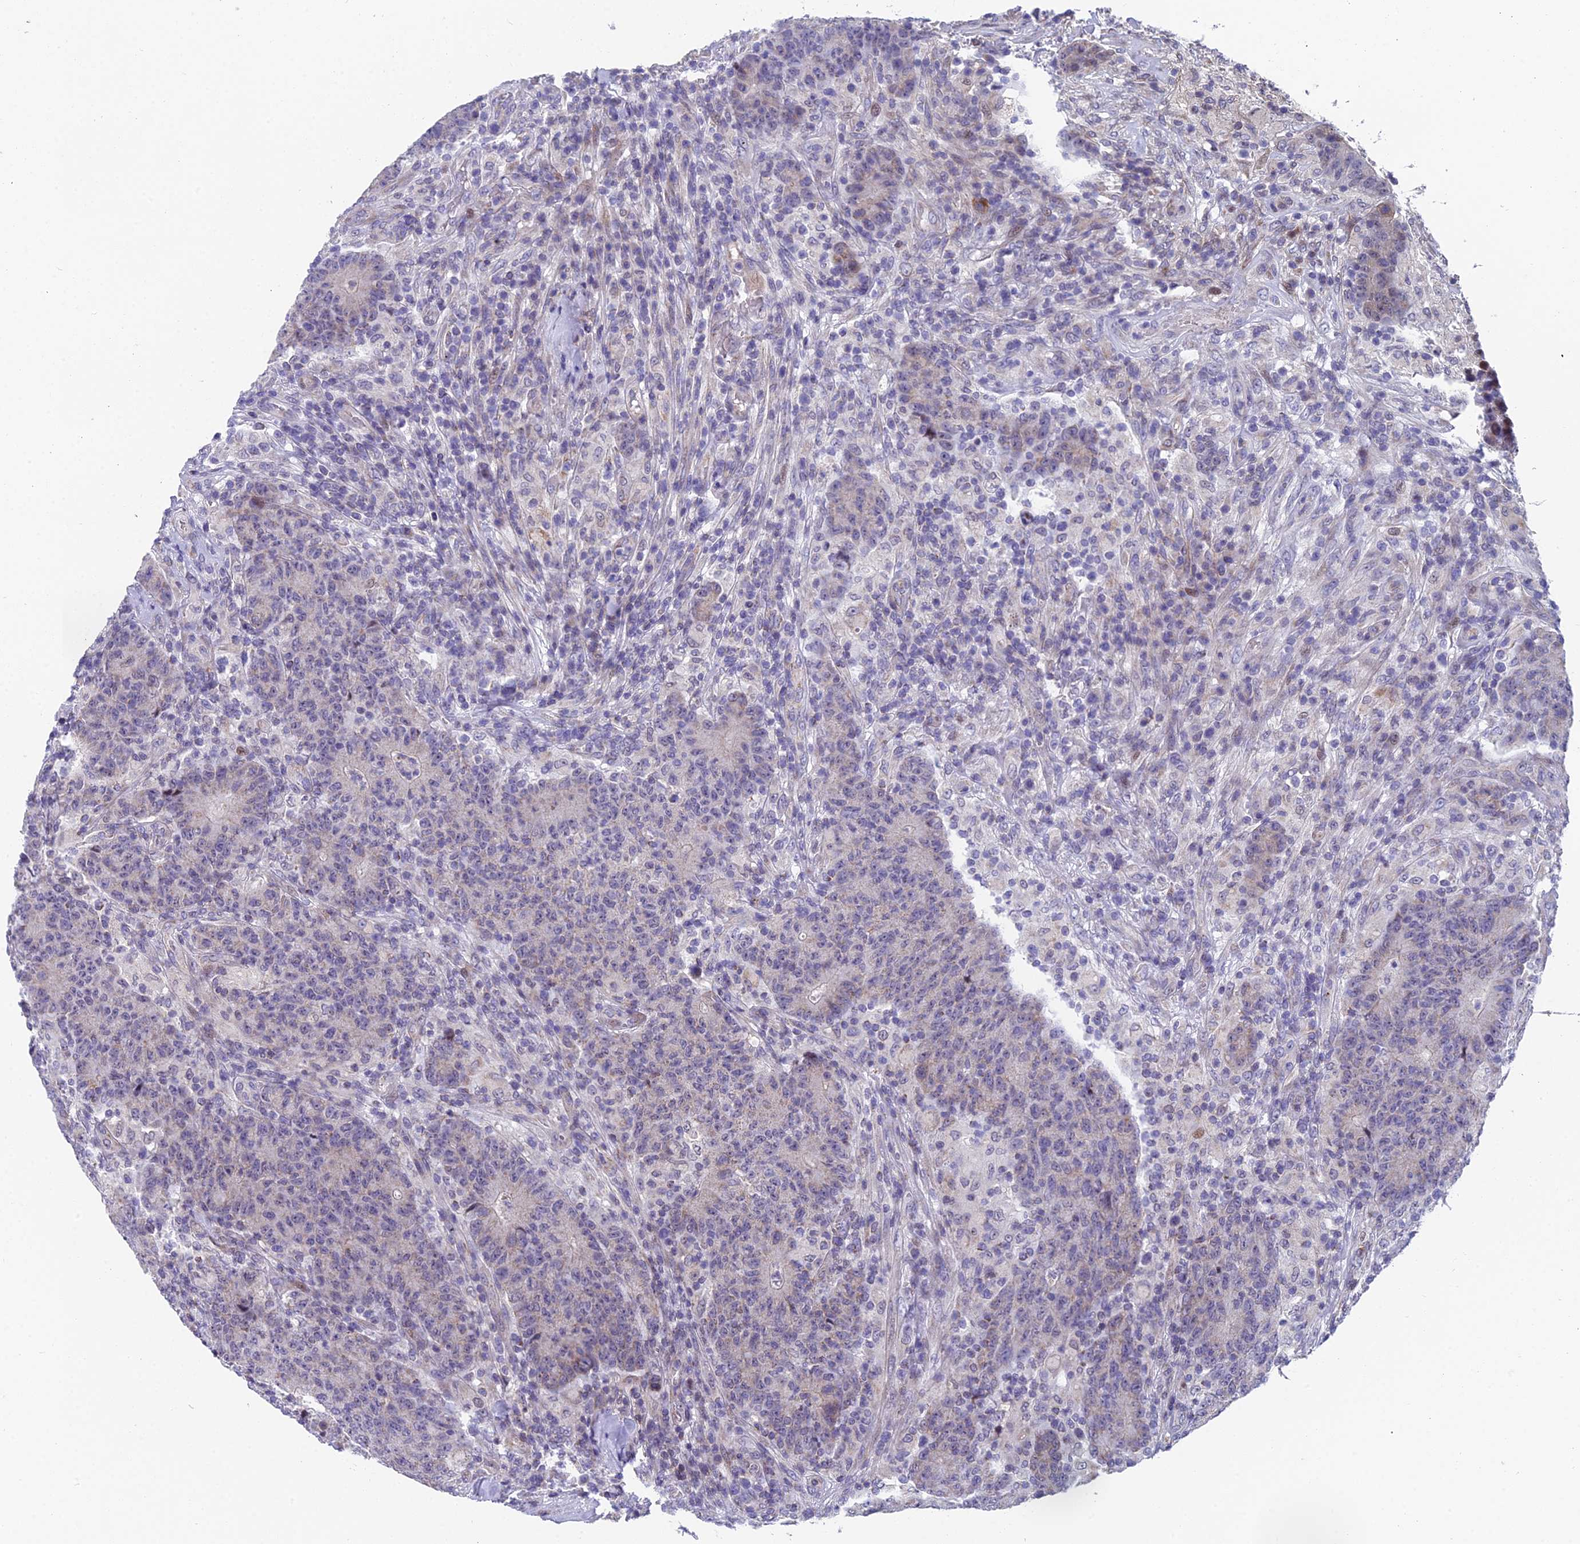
{"staining": {"intensity": "weak", "quantity": "<25%", "location": "cytoplasmic/membranous"}, "tissue": "colorectal cancer", "cell_type": "Tumor cells", "image_type": "cancer", "snomed": [{"axis": "morphology", "description": "Adenocarcinoma, NOS"}, {"axis": "topography", "description": "Colon"}], "caption": "Colorectal adenocarcinoma was stained to show a protein in brown. There is no significant positivity in tumor cells.", "gene": "XKR9", "patient": {"sex": "female", "age": 75}}